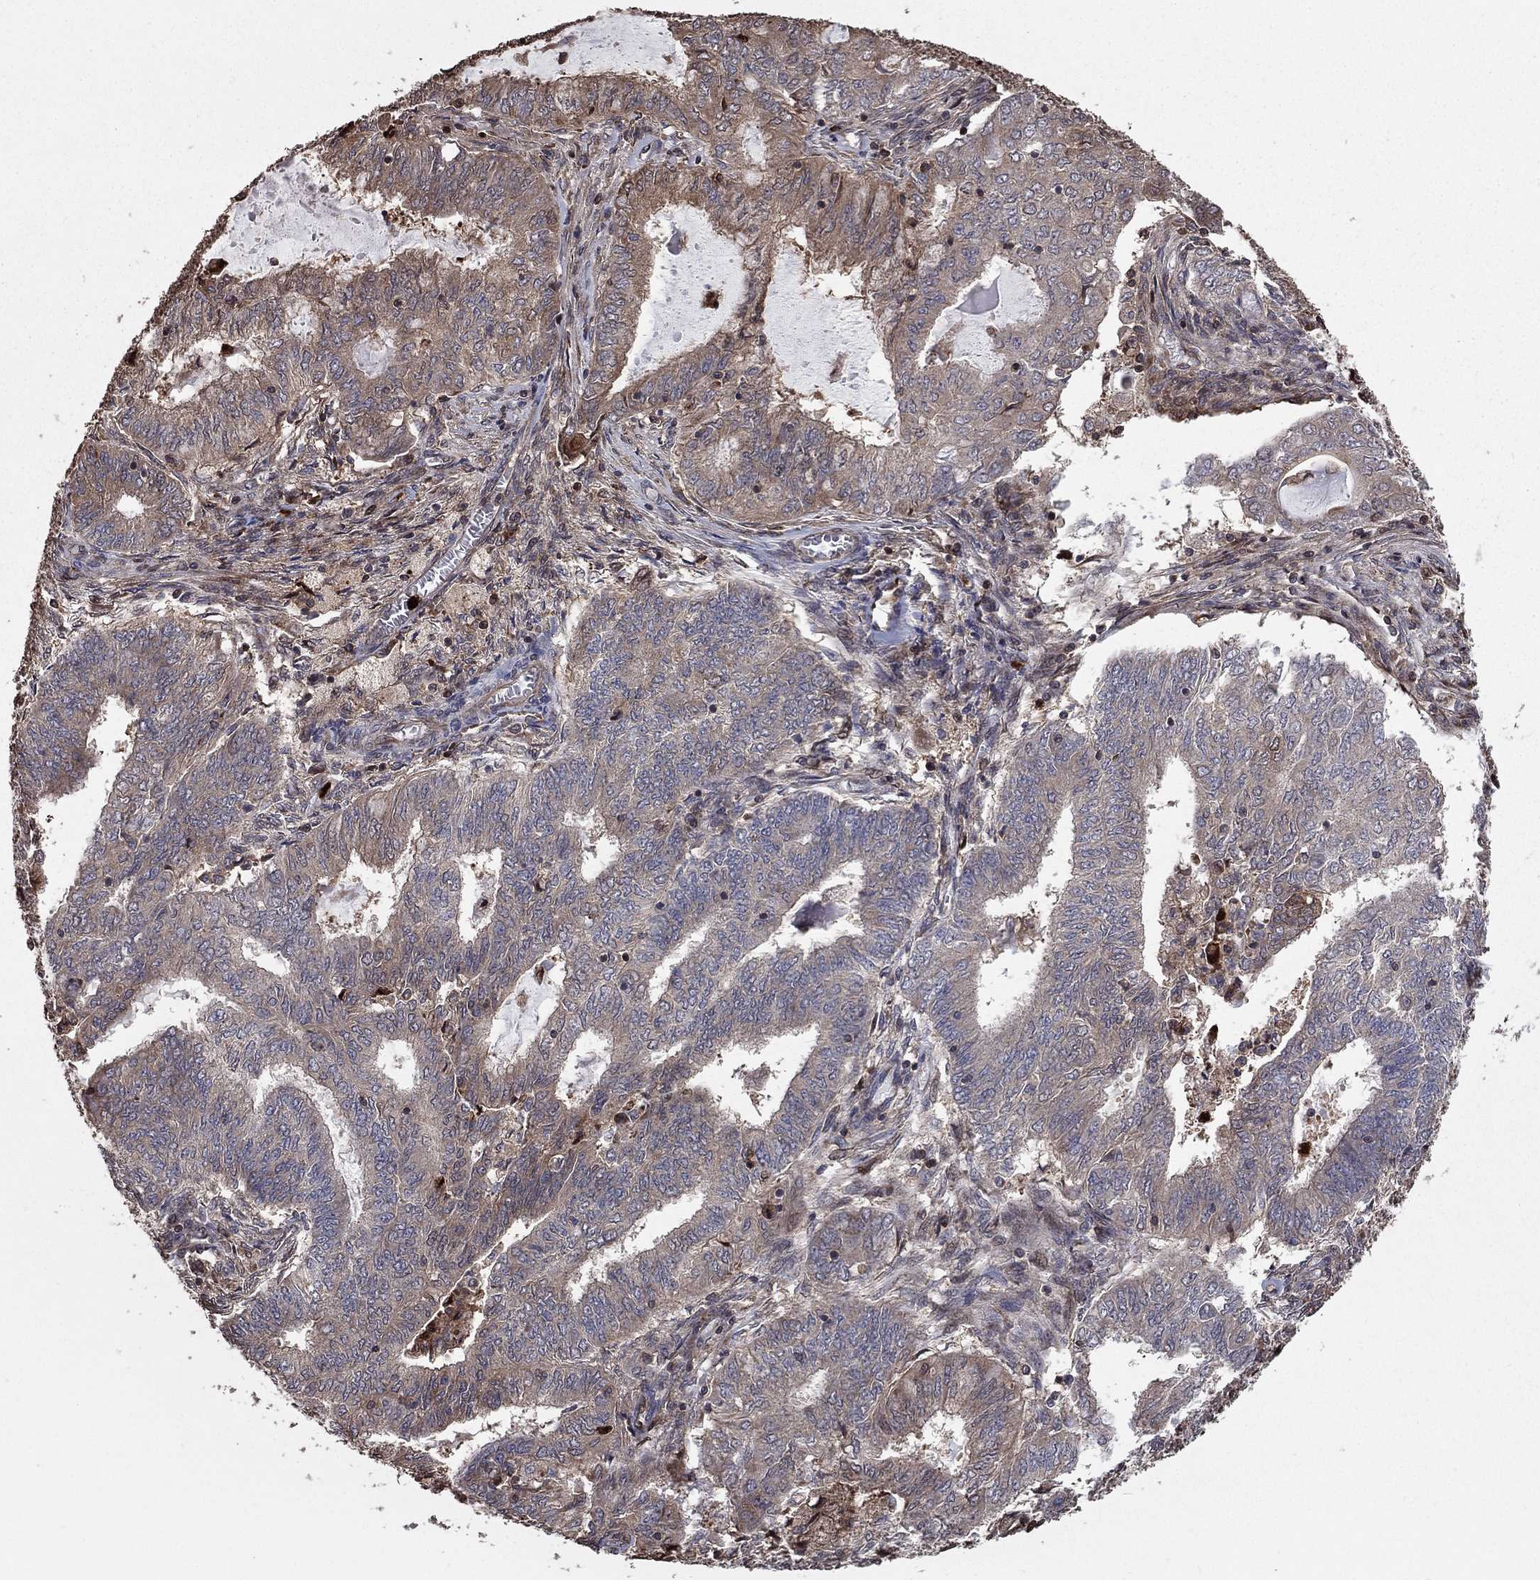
{"staining": {"intensity": "weak", "quantity": "<25%", "location": "cytoplasmic/membranous"}, "tissue": "endometrial cancer", "cell_type": "Tumor cells", "image_type": "cancer", "snomed": [{"axis": "morphology", "description": "Adenocarcinoma, NOS"}, {"axis": "topography", "description": "Endometrium"}], "caption": "Histopathology image shows no significant protein expression in tumor cells of endometrial cancer (adenocarcinoma). Brightfield microscopy of IHC stained with DAB (brown) and hematoxylin (blue), captured at high magnification.", "gene": "GYG1", "patient": {"sex": "female", "age": 62}}